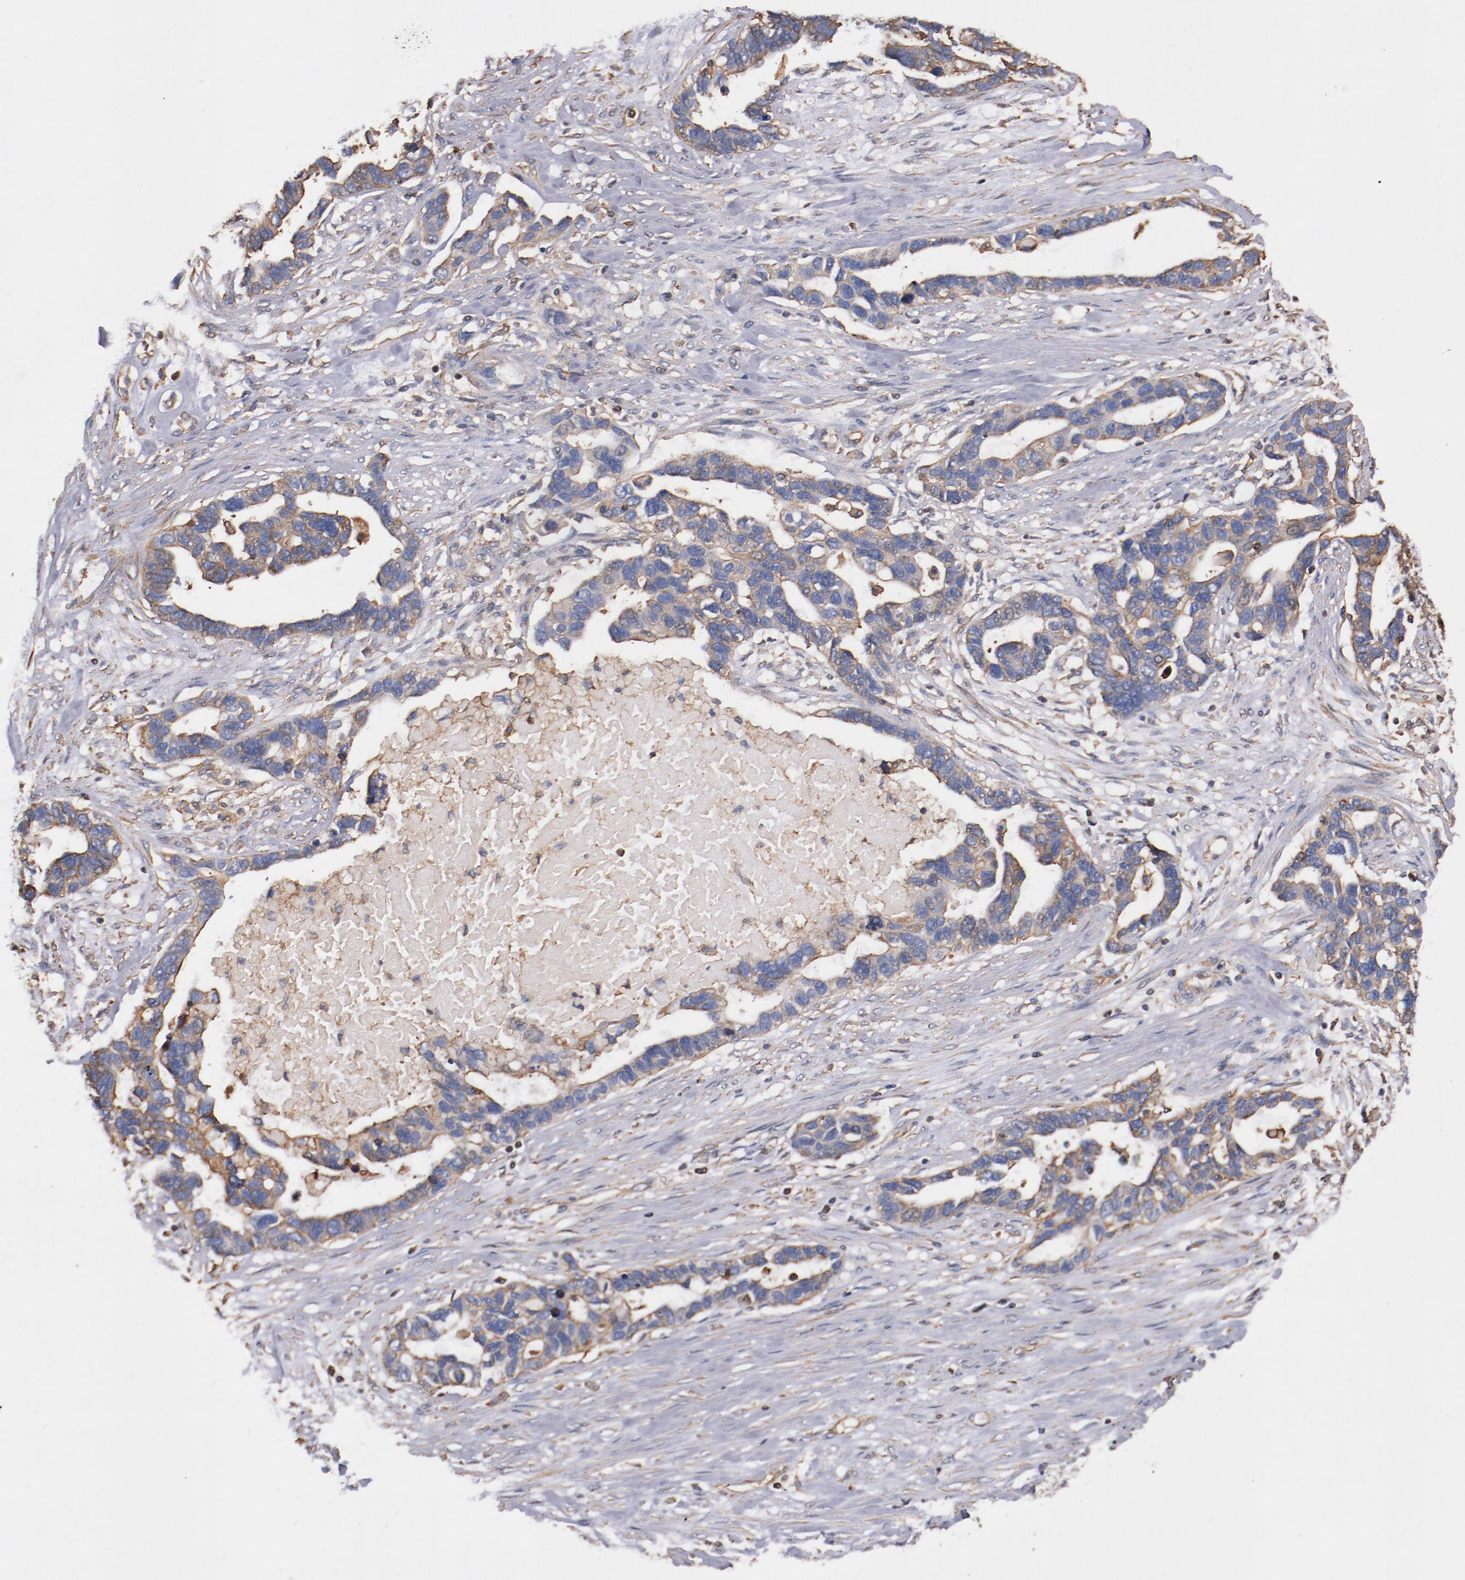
{"staining": {"intensity": "weak", "quantity": ">75%", "location": "cytoplasmic/membranous"}, "tissue": "ovarian cancer", "cell_type": "Tumor cells", "image_type": "cancer", "snomed": [{"axis": "morphology", "description": "Cystadenocarcinoma, serous, NOS"}, {"axis": "topography", "description": "Ovary"}], "caption": "DAB immunohistochemical staining of serous cystadenocarcinoma (ovarian) reveals weak cytoplasmic/membranous protein positivity in about >75% of tumor cells.", "gene": "TMOD3", "patient": {"sex": "female", "age": 54}}